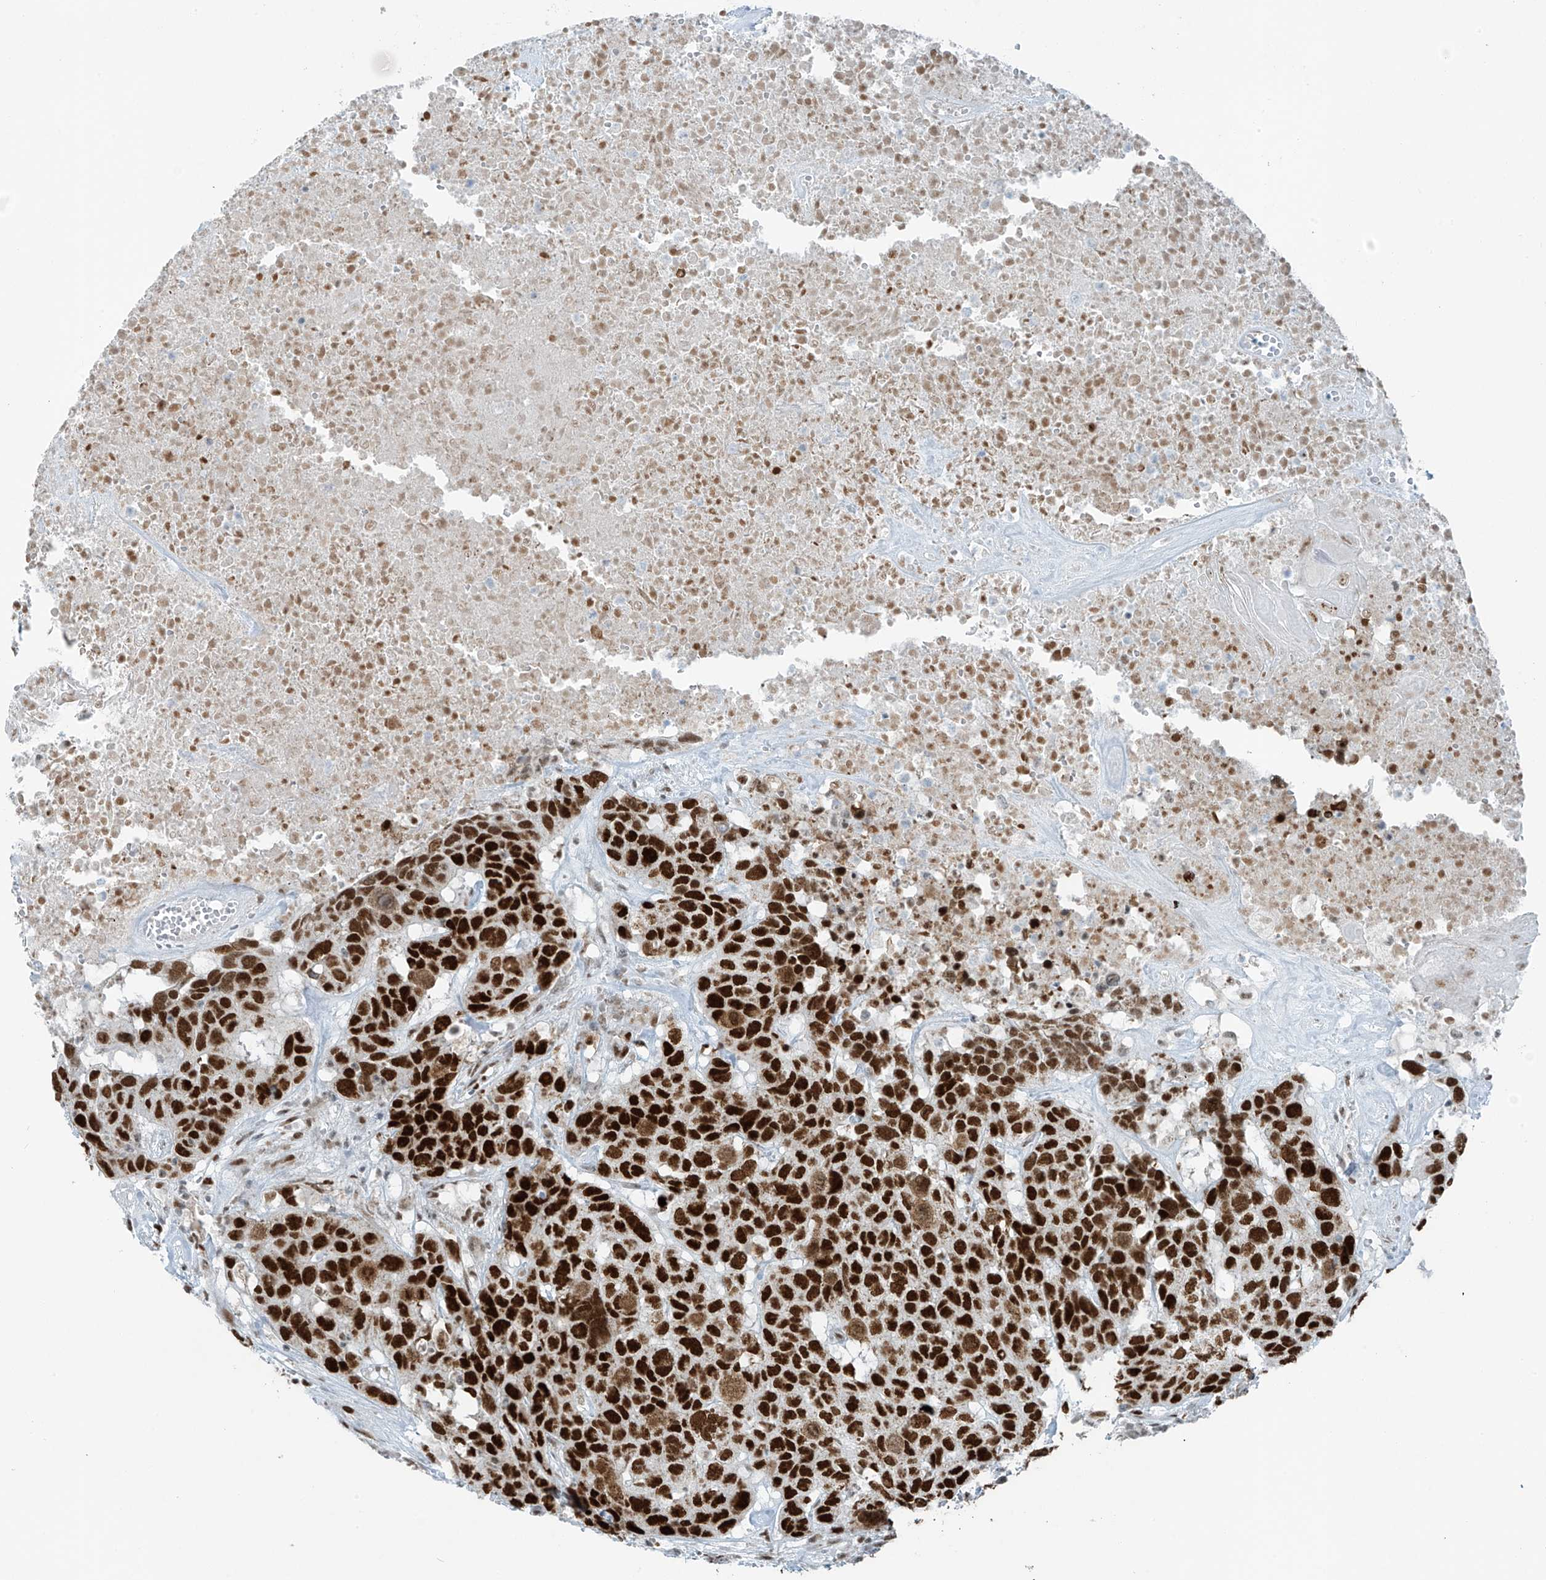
{"staining": {"intensity": "strong", "quantity": ">75%", "location": "nuclear"}, "tissue": "head and neck cancer", "cell_type": "Tumor cells", "image_type": "cancer", "snomed": [{"axis": "morphology", "description": "Squamous cell carcinoma, NOS"}, {"axis": "topography", "description": "Head-Neck"}], "caption": "About >75% of tumor cells in head and neck cancer (squamous cell carcinoma) show strong nuclear protein expression as visualized by brown immunohistochemical staining.", "gene": "WRNIP1", "patient": {"sex": "male", "age": 66}}